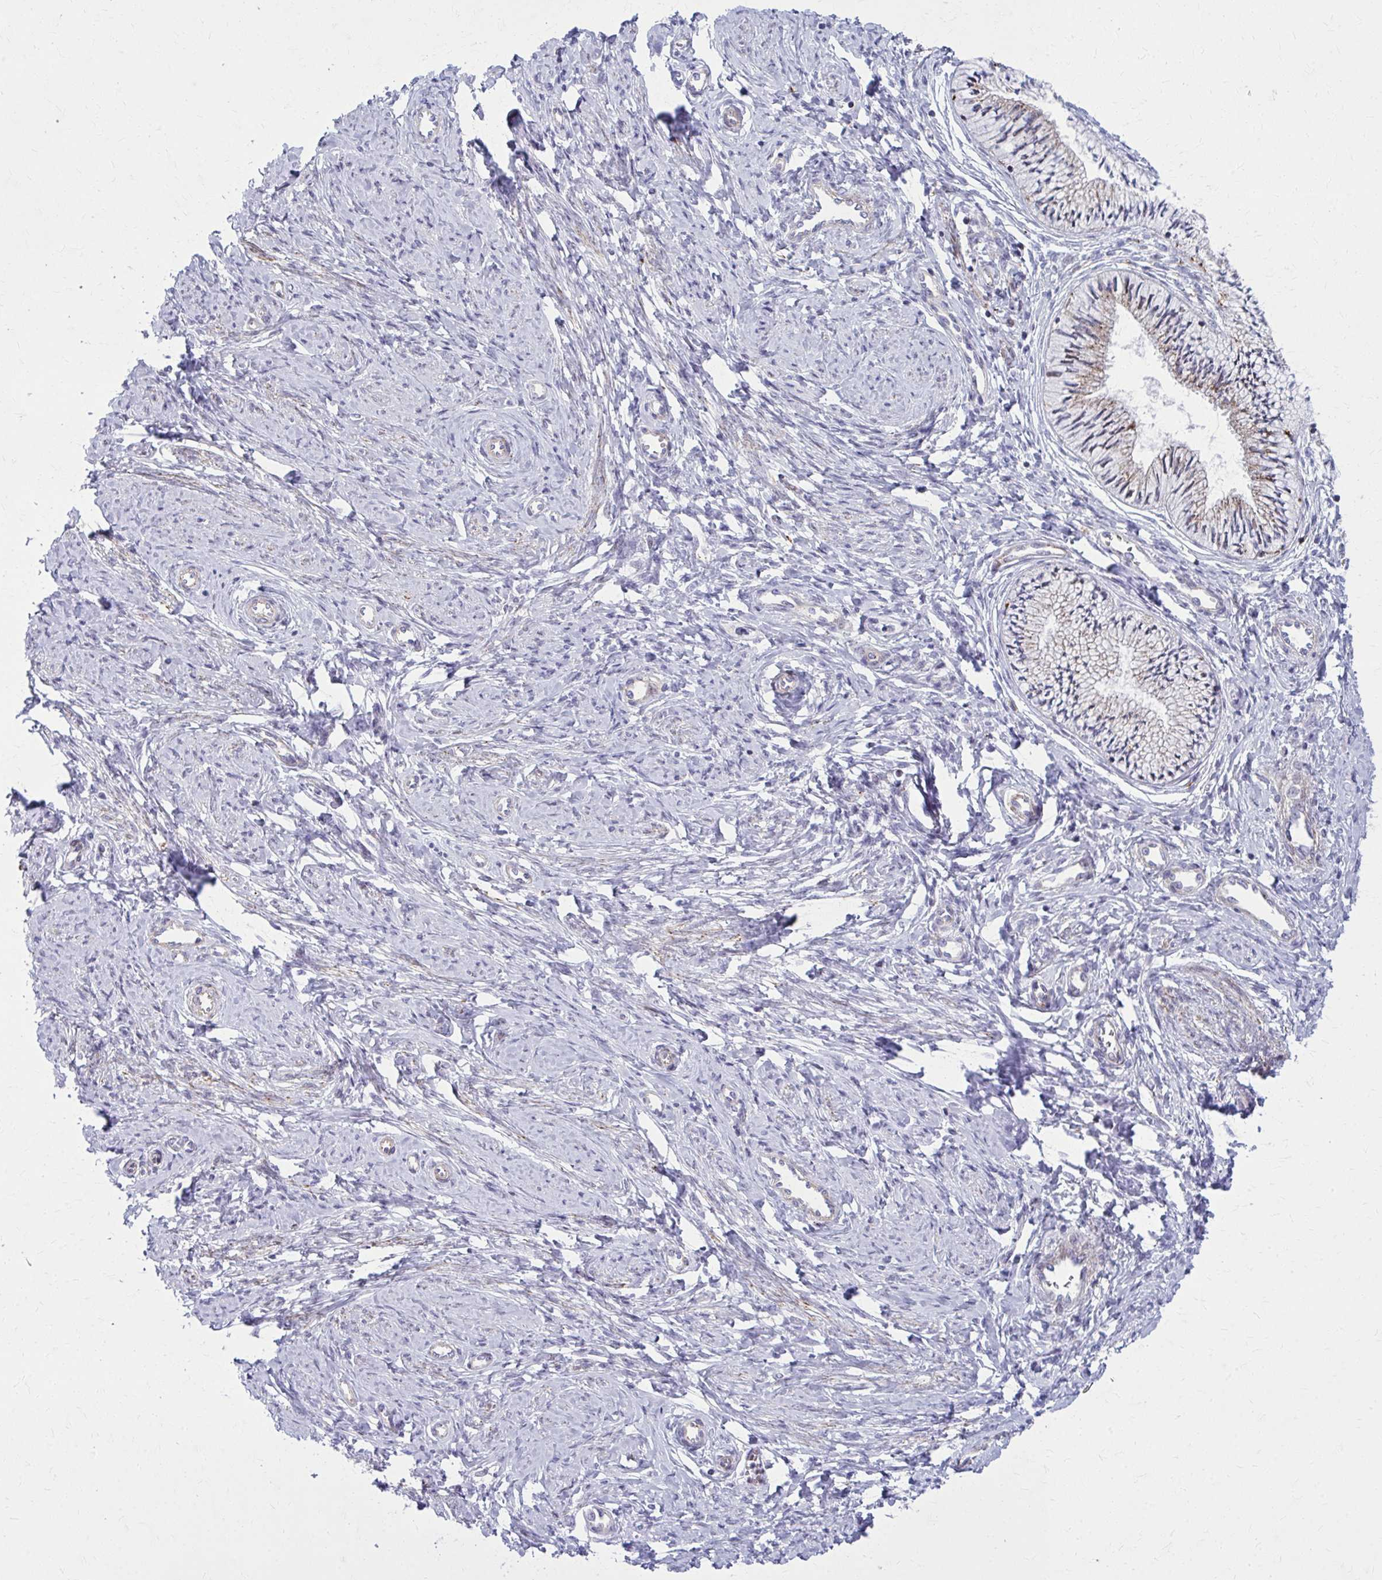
{"staining": {"intensity": "moderate", "quantity": ">75%", "location": "cytoplasmic/membranous,nuclear"}, "tissue": "cervix", "cell_type": "Glandular cells", "image_type": "normal", "snomed": [{"axis": "morphology", "description": "Normal tissue, NOS"}, {"axis": "topography", "description": "Cervix"}], "caption": "Protein expression analysis of normal human cervix reveals moderate cytoplasmic/membranous,nuclear staining in about >75% of glandular cells.", "gene": "LRRC4B", "patient": {"sex": "female", "age": 24}}